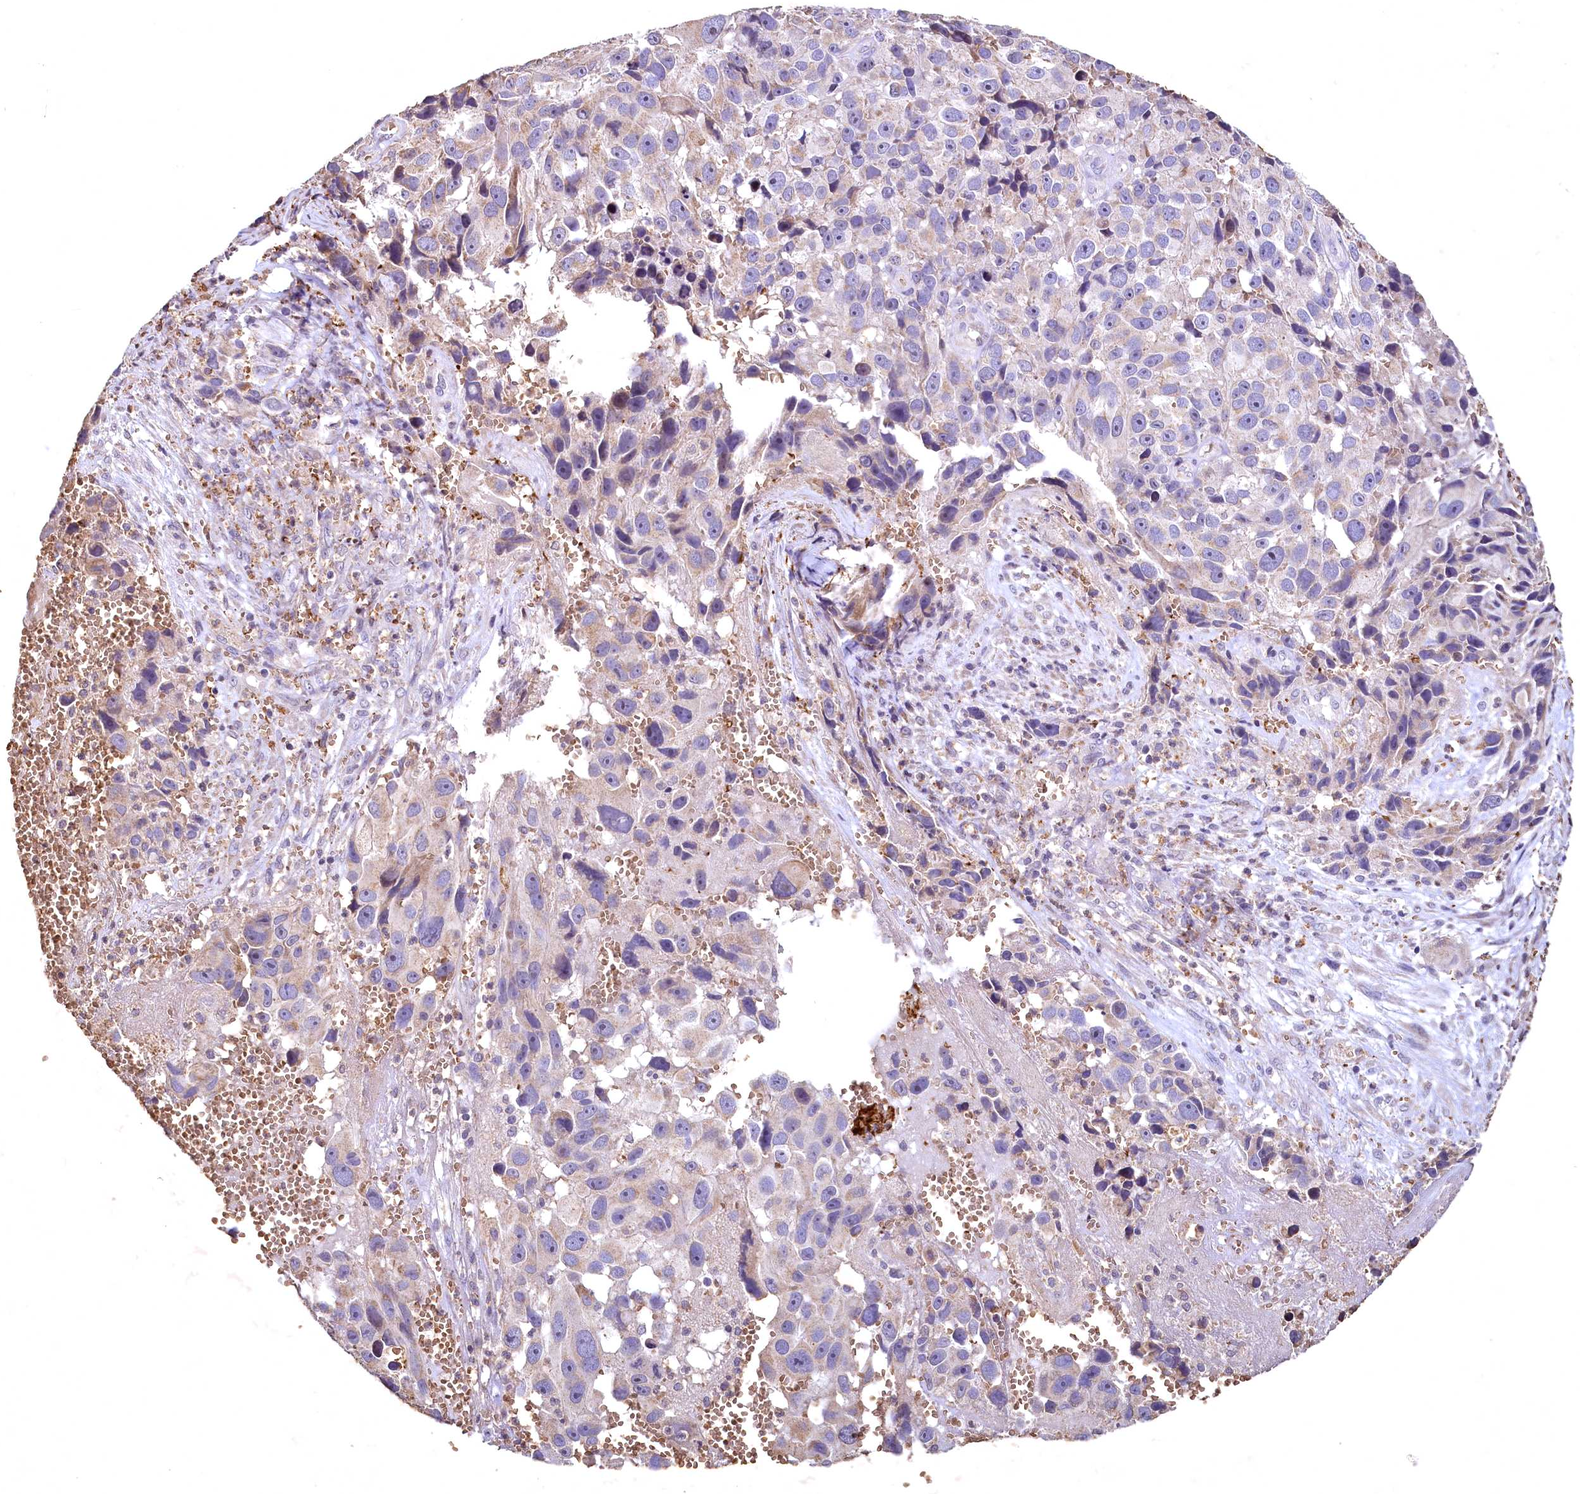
{"staining": {"intensity": "weak", "quantity": "<25%", "location": "cytoplasmic/membranous"}, "tissue": "melanoma", "cell_type": "Tumor cells", "image_type": "cancer", "snomed": [{"axis": "morphology", "description": "Malignant melanoma, NOS"}, {"axis": "topography", "description": "Skin"}], "caption": "DAB (3,3'-diaminobenzidine) immunohistochemical staining of human melanoma shows no significant staining in tumor cells.", "gene": "SPTA1", "patient": {"sex": "male", "age": 84}}